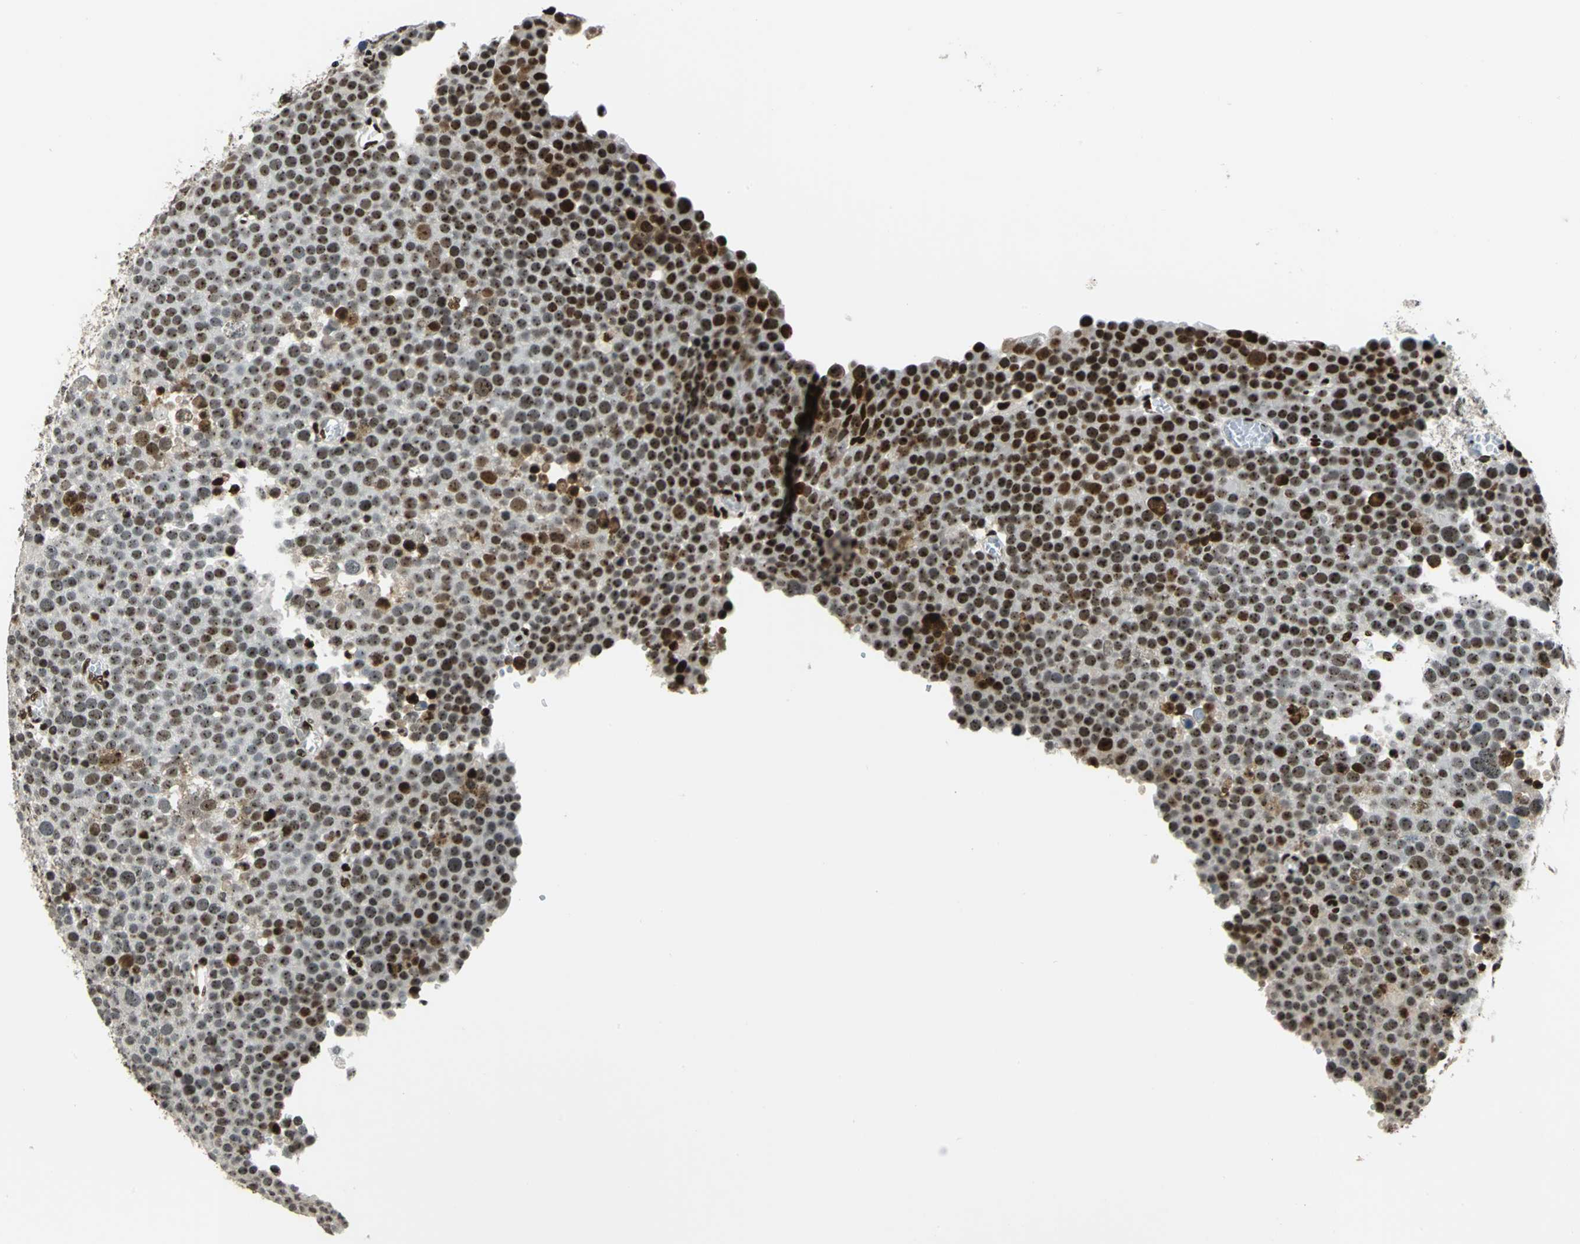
{"staining": {"intensity": "strong", "quantity": ">75%", "location": "nuclear"}, "tissue": "testis cancer", "cell_type": "Tumor cells", "image_type": "cancer", "snomed": [{"axis": "morphology", "description": "Seminoma, NOS"}, {"axis": "topography", "description": "Testis"}], "caption": "A micrograph showing strong nuclear staining in approximately >75% of tumor cells in testis seminoma, as visualized by brown immunohistochemical staining.", "gene": "UBTF", "patient": {"sex": "male", "age": 71}}